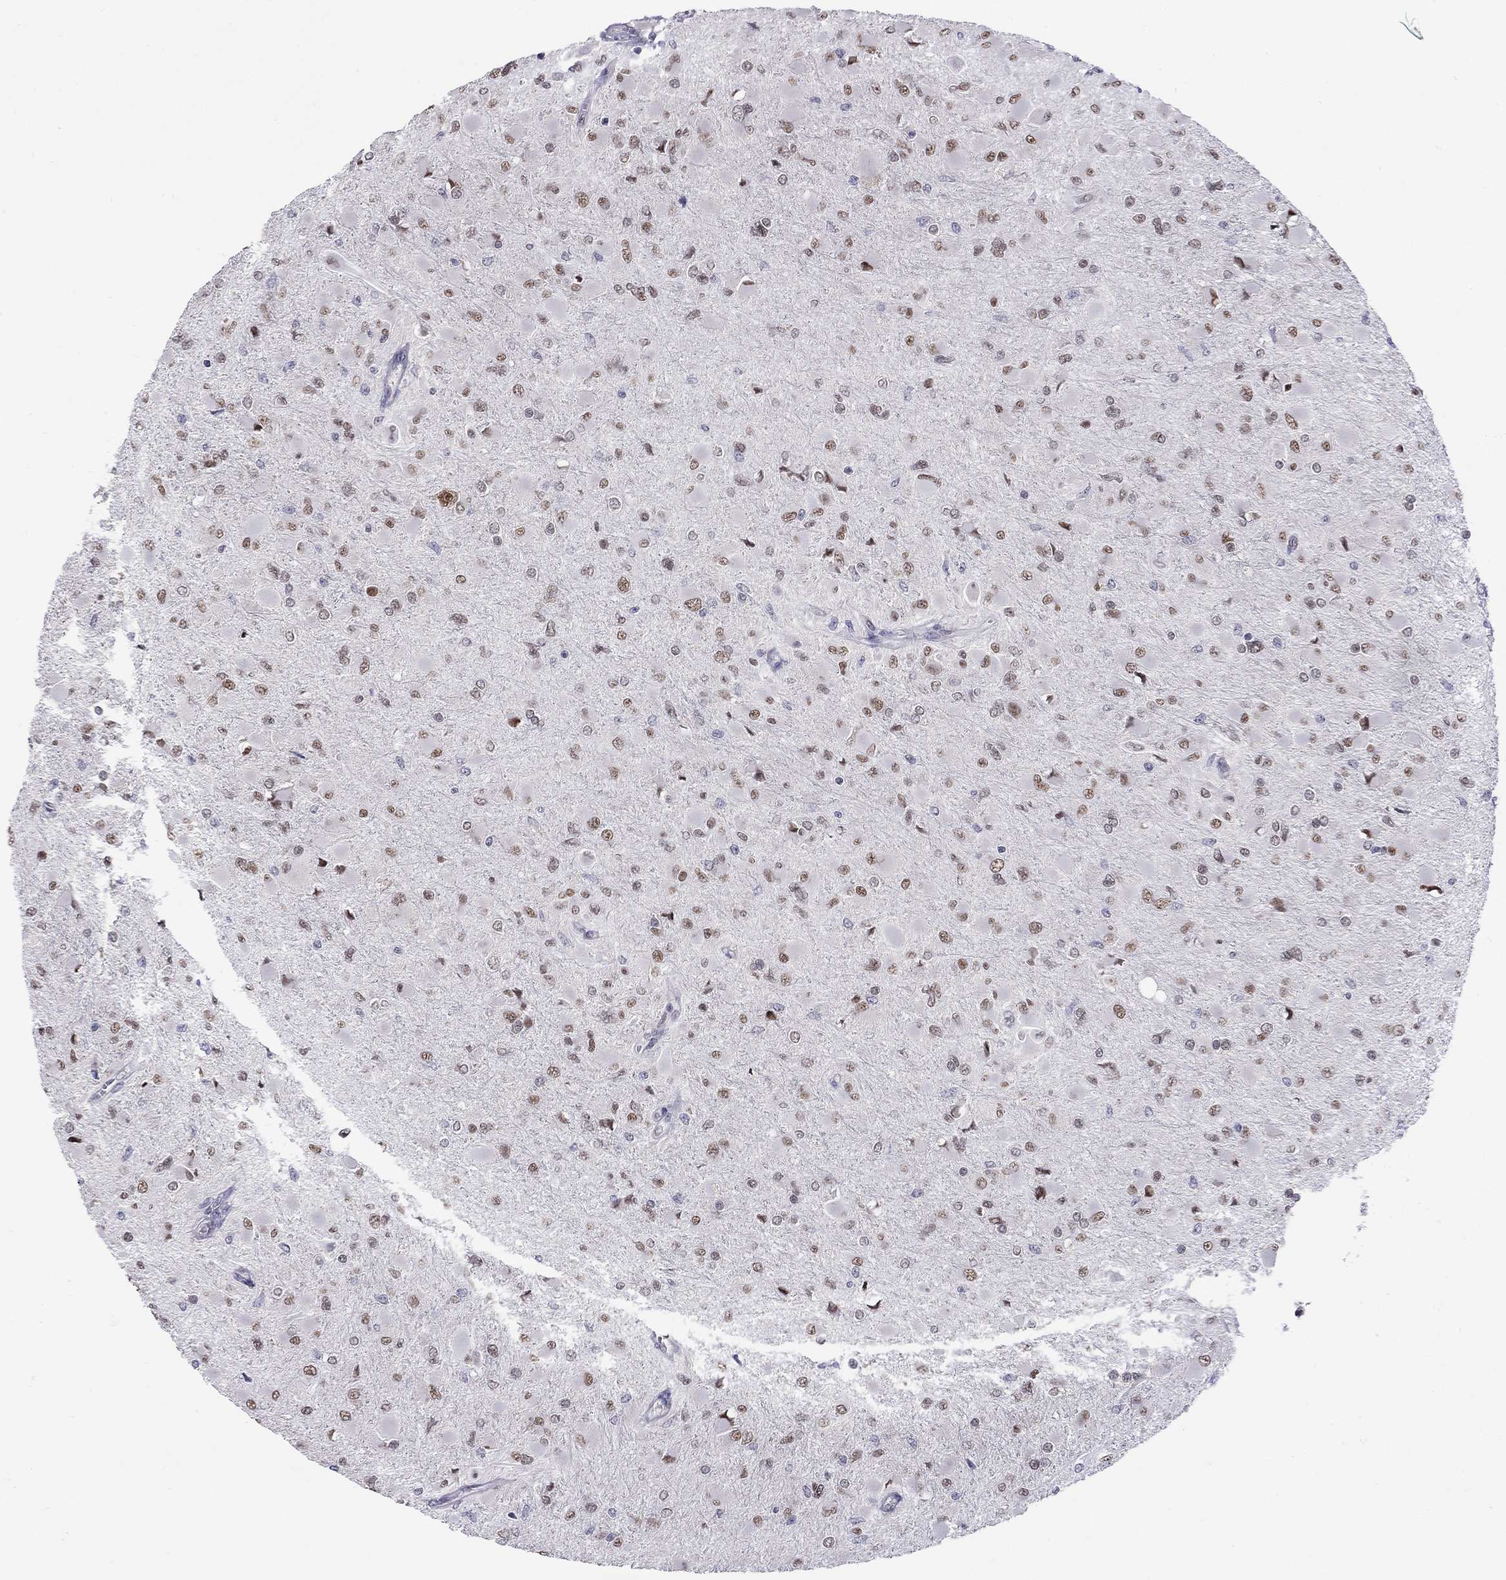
{"staining": {"intensity": "moderate", "quantity": ">75%", "location": "nuclear"}, "tissue": "glioma", "cell_type": "Tumor cells", "image_type": "cancer", "snomed": [{"axis": "morphology", "description": "Glioma, malignant, High grade"}, {"axis": "topography", "description": "Cerebral cortex"}], "caption": "Immunohistochemistry of human malignant high-grade glioma shows medium levels of moderate nuclear staining in about >75% of tumor cells.", "gene": "HES5", "patient": {"sex": "female", "age": 36}}